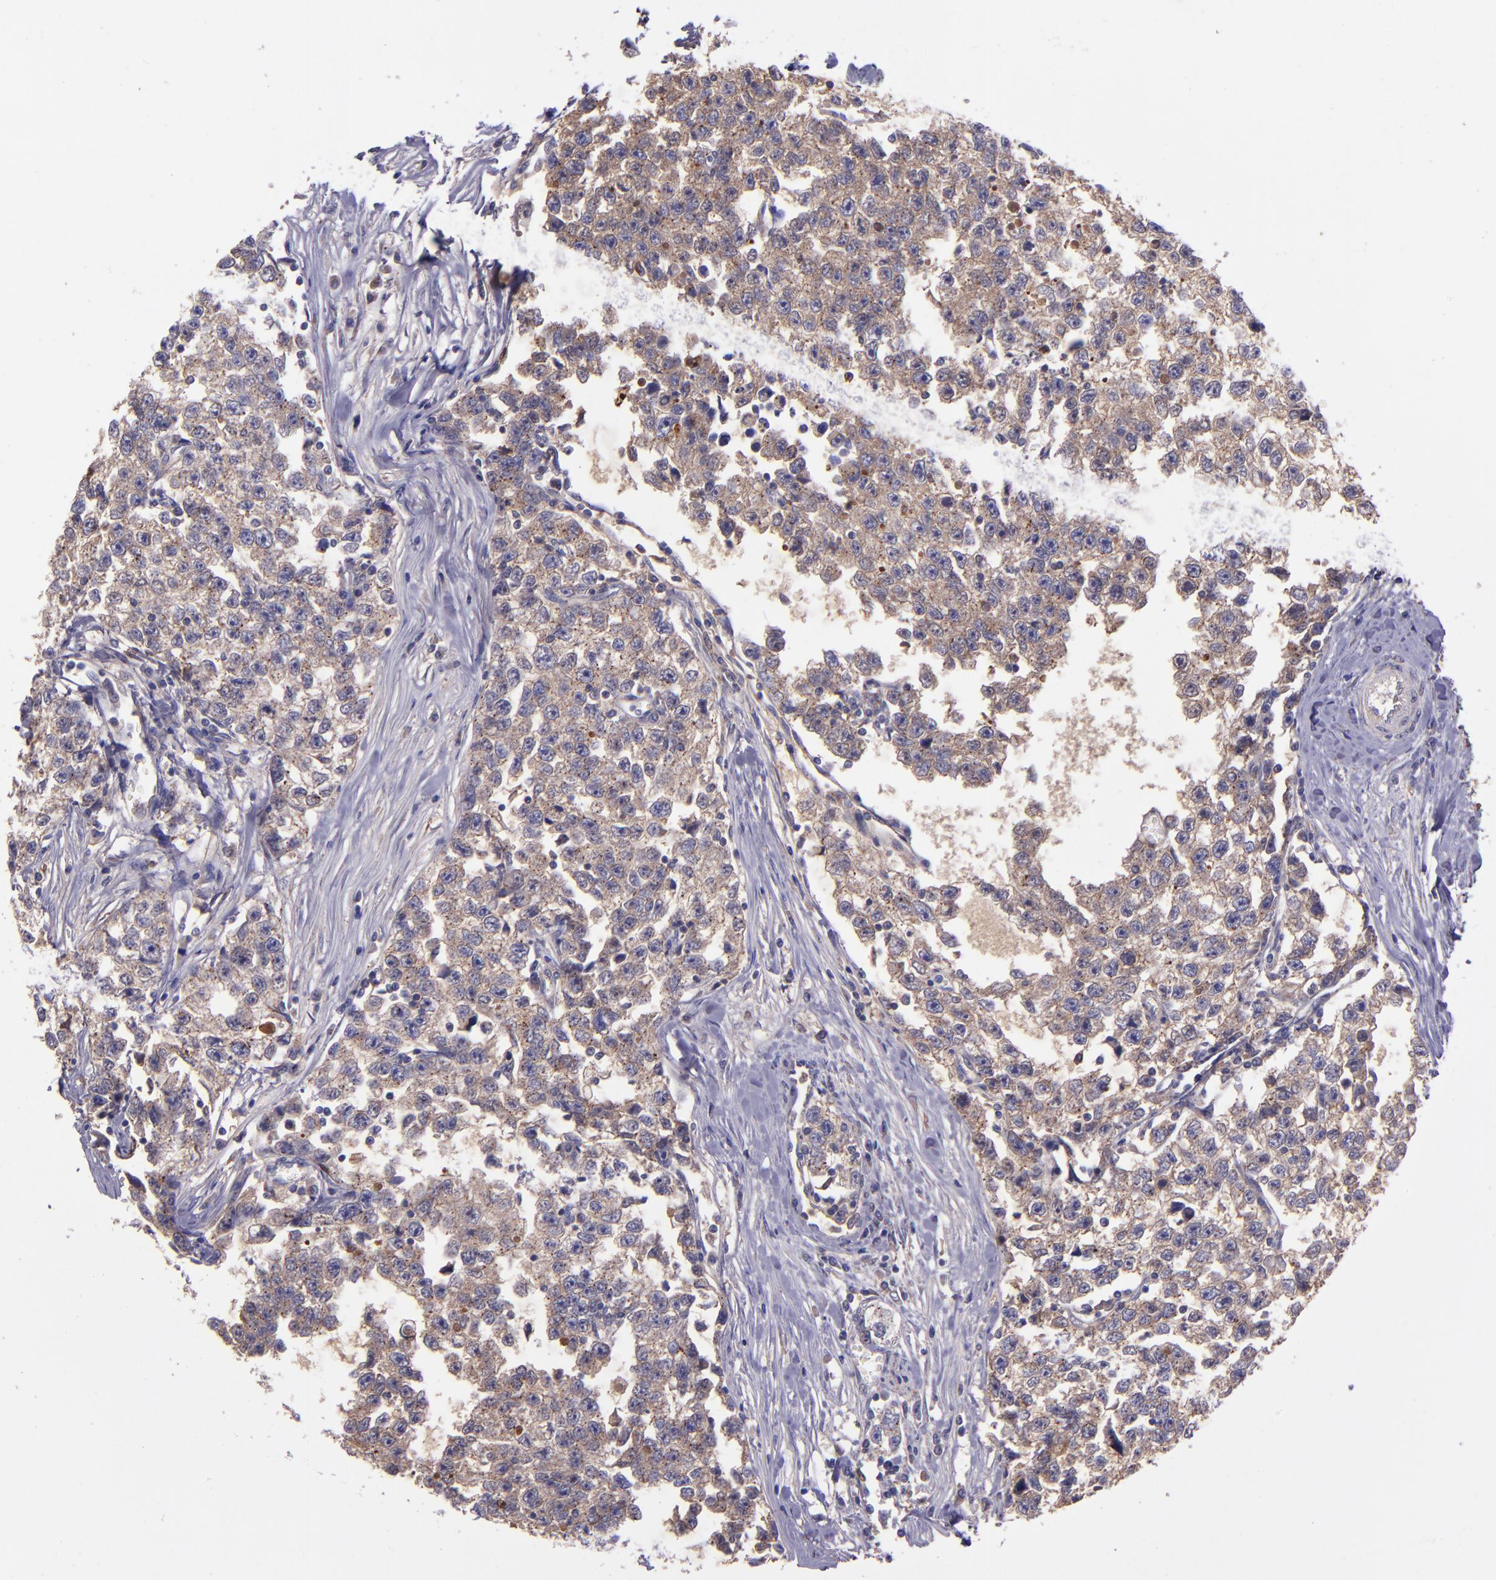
{"staining": {"intensity": "weak", "quantity": ">75%", "location": "cytoplasmic/membranous"}, "tissue": "testis cancer", "cell_type": "Tumor cells", "image_type": "cancer", "snomed": [{"axis": "morphology", "description": "Seminoma, NOS"}, {"axis": "morphology", "description": "Carcinoma, Embryonal, NOS"}, {"axis": "topography", "description": "Testis"}], "caption": "Tumor cells exhibit low levels of weak cytoplasmic/membranous positivity in about >75% of cells in human seminoma (testis).", "gene": "WASHC1", "patient": {"sex": "male", "age": 30}}